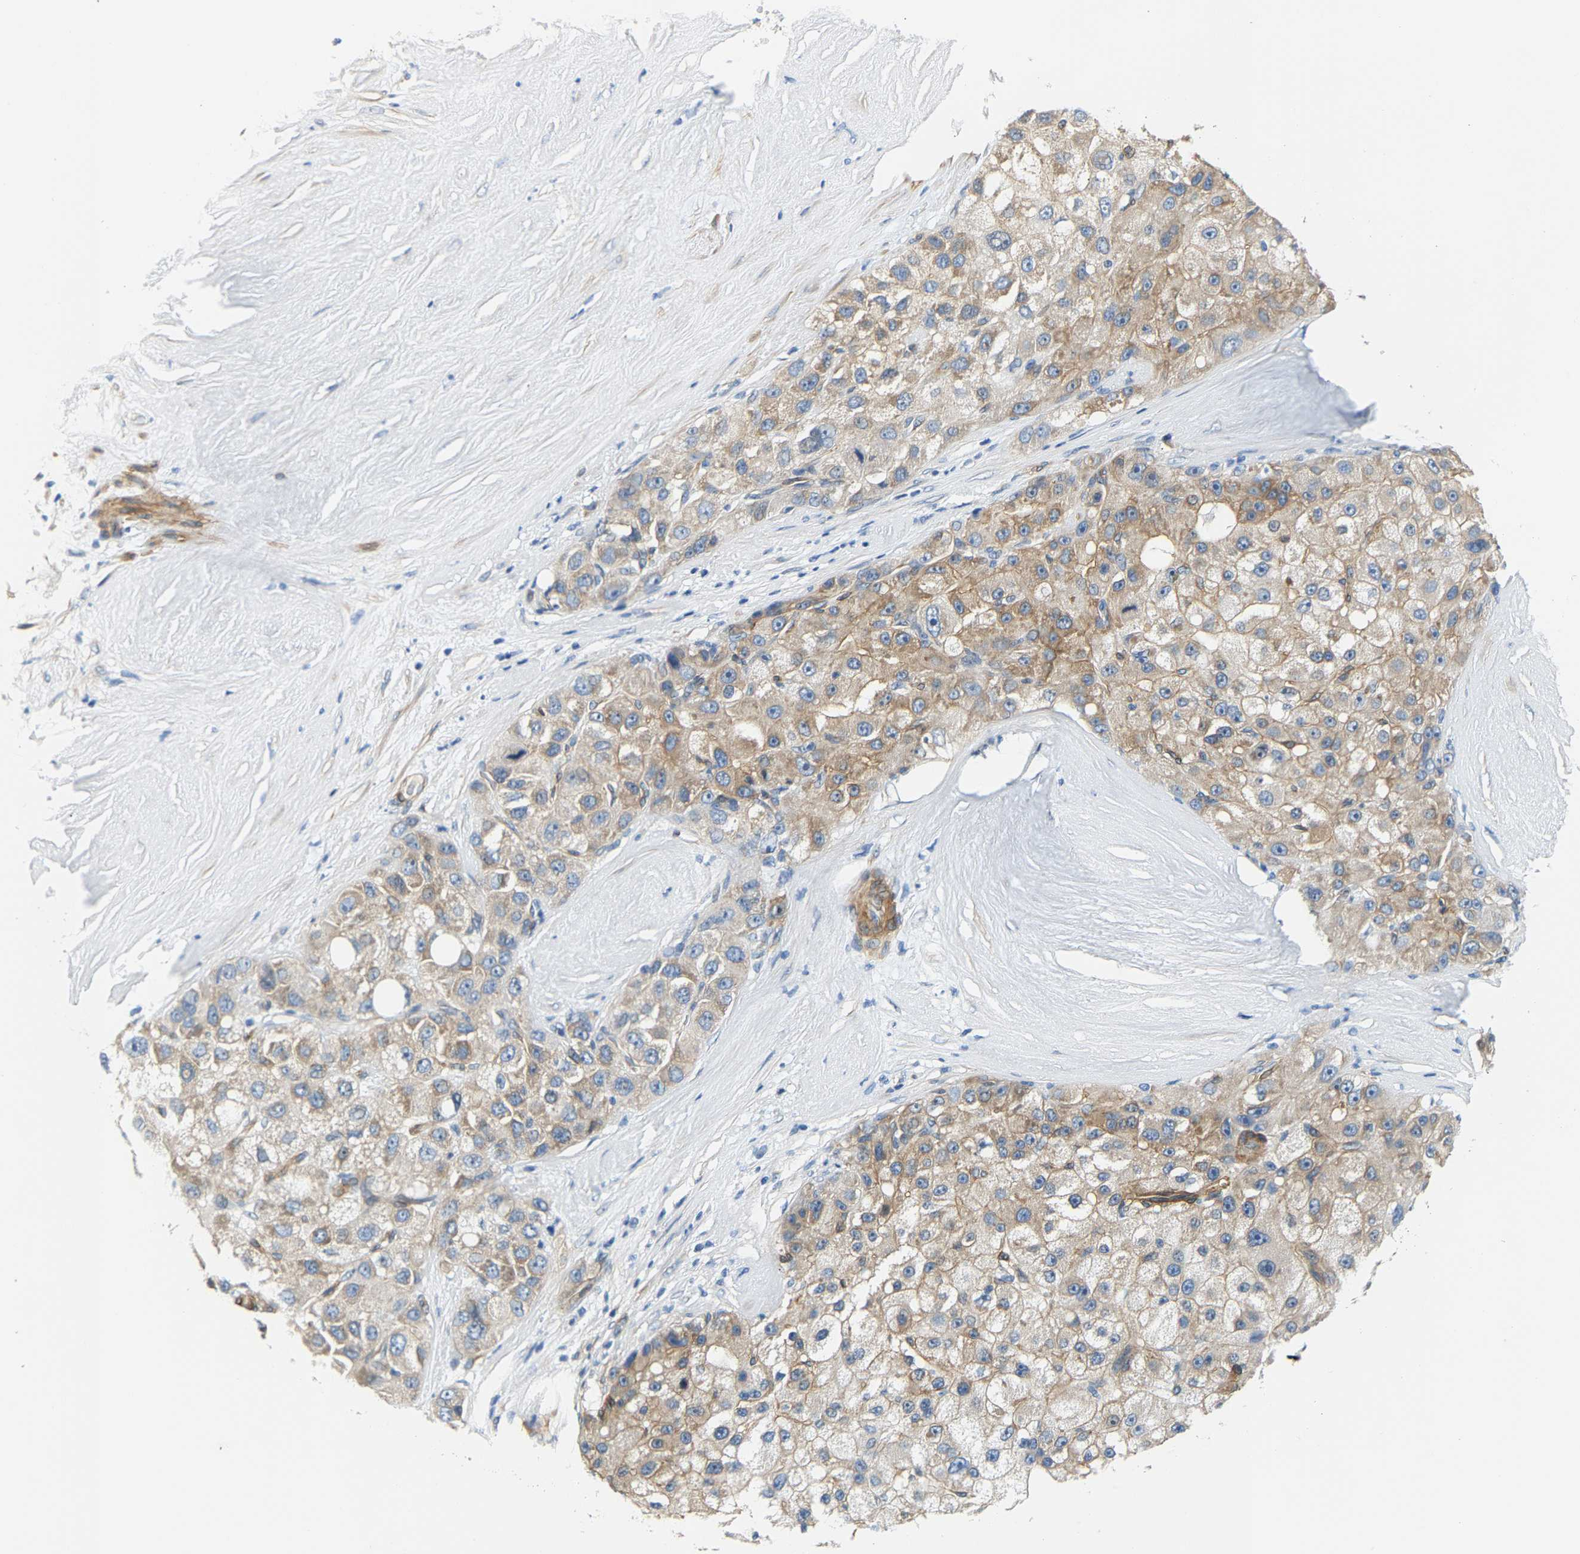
{"staining": {"intensity": "moderate", "quantity": "<25%", "location": "cytoplasmic/membranous"}, "tissue": "liver cancer", "cell_type": "Tumor cells", "image_type": "cancer", "snomed": [{"axis": "morphology", "description": "Carcinoma, Hepatocellular, NOS"}, {"axis": "topography", "description": "Liver"}], "caption": "A micrograph of liver cancer stained for a protein exhibits moderate cytoplasmic/membranous brown staining in tumor cells.", "gene": "PAWR", "patient": {"sex": "male", "age": 80}}